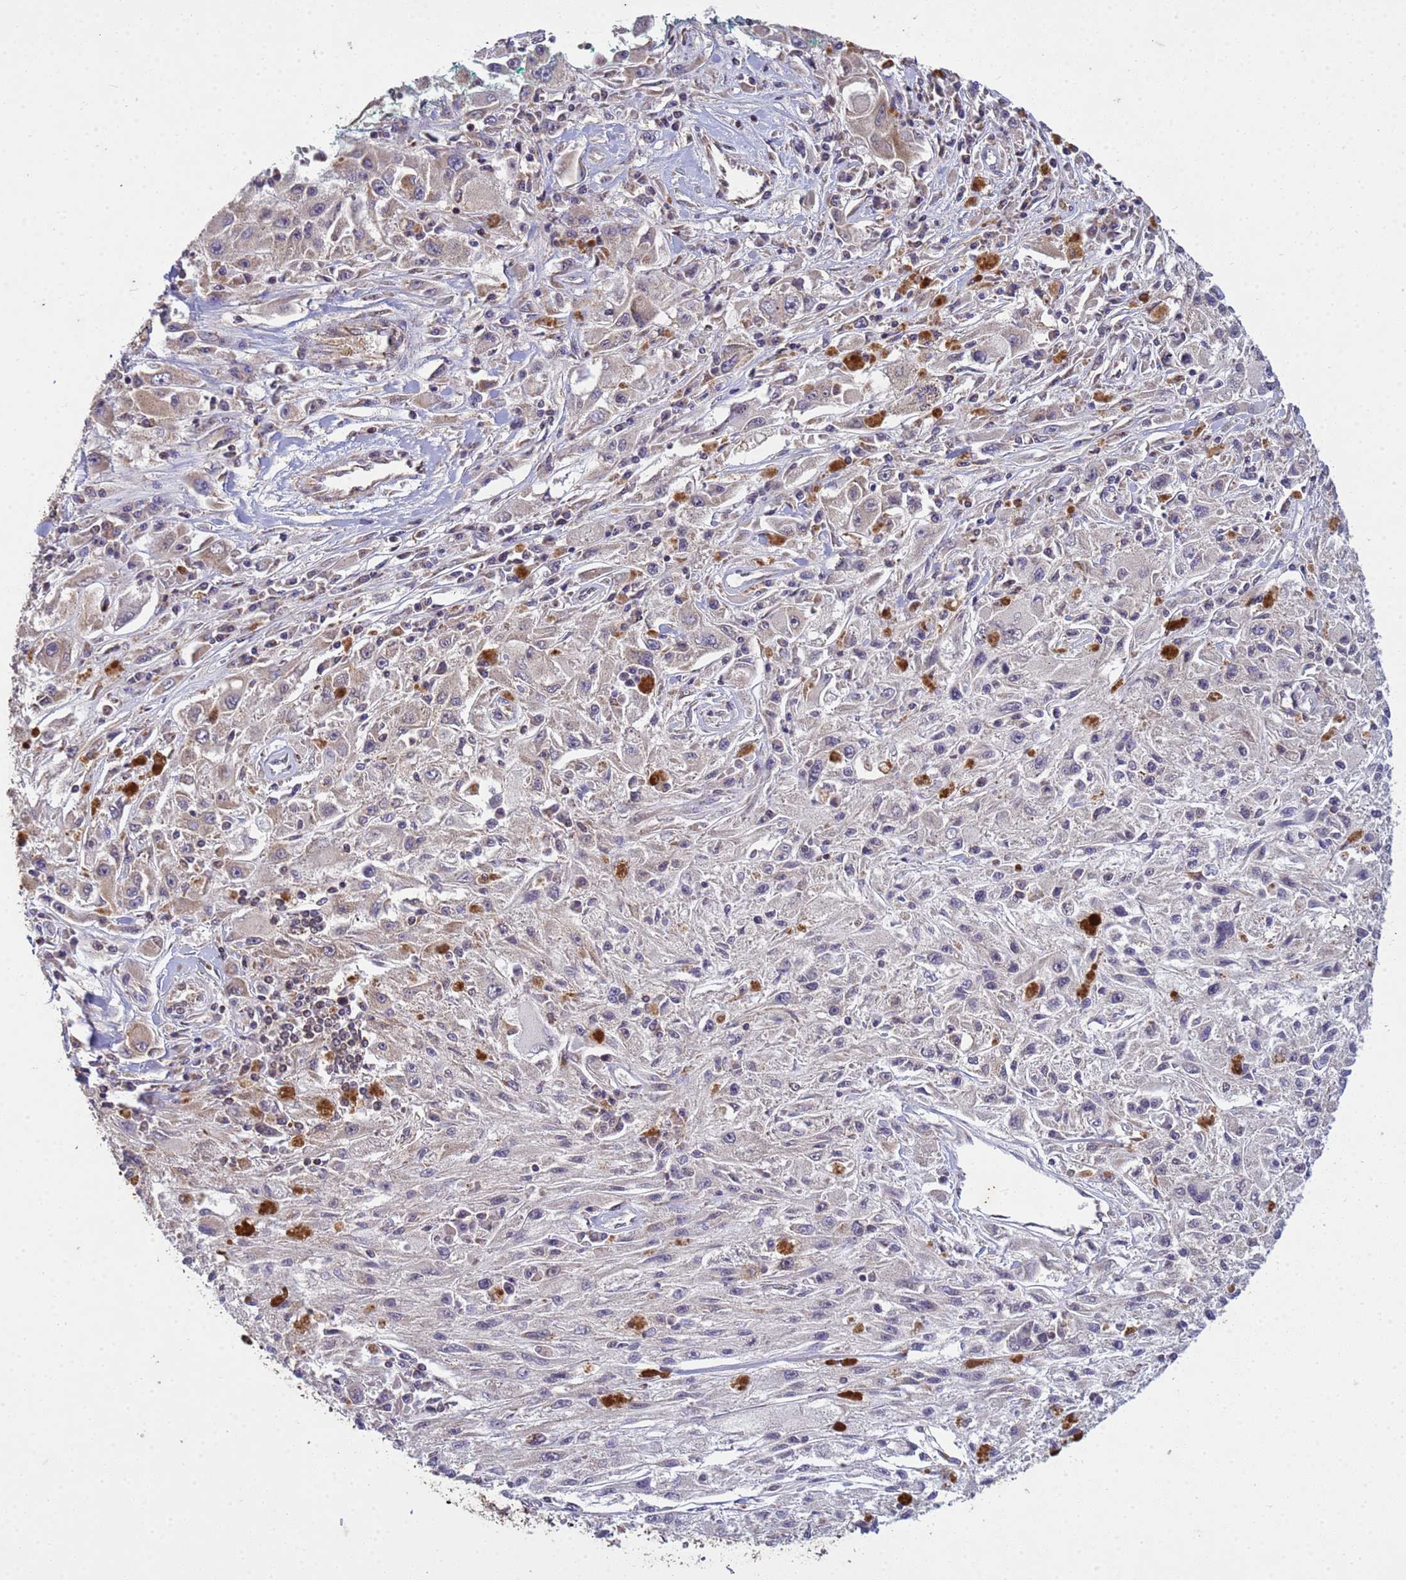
{"staining": {"intensity": "negative", "quantity": "none", "location": "none"}, "tissue": "melanoma", "cell_type": "Tumor cells", "image_type": "cancer", "snomed": [{"axis": "morphology", "description": "Malignant melanoma, Metastatic site"}, {"axis": "topography", "description": "Skin"}], "caption": "This is an IHC histopathology image of human melanoma. There is no staining in tumor cells.", "gene": "P2RX7", "patient": {"sex": "male", "age": 53}}